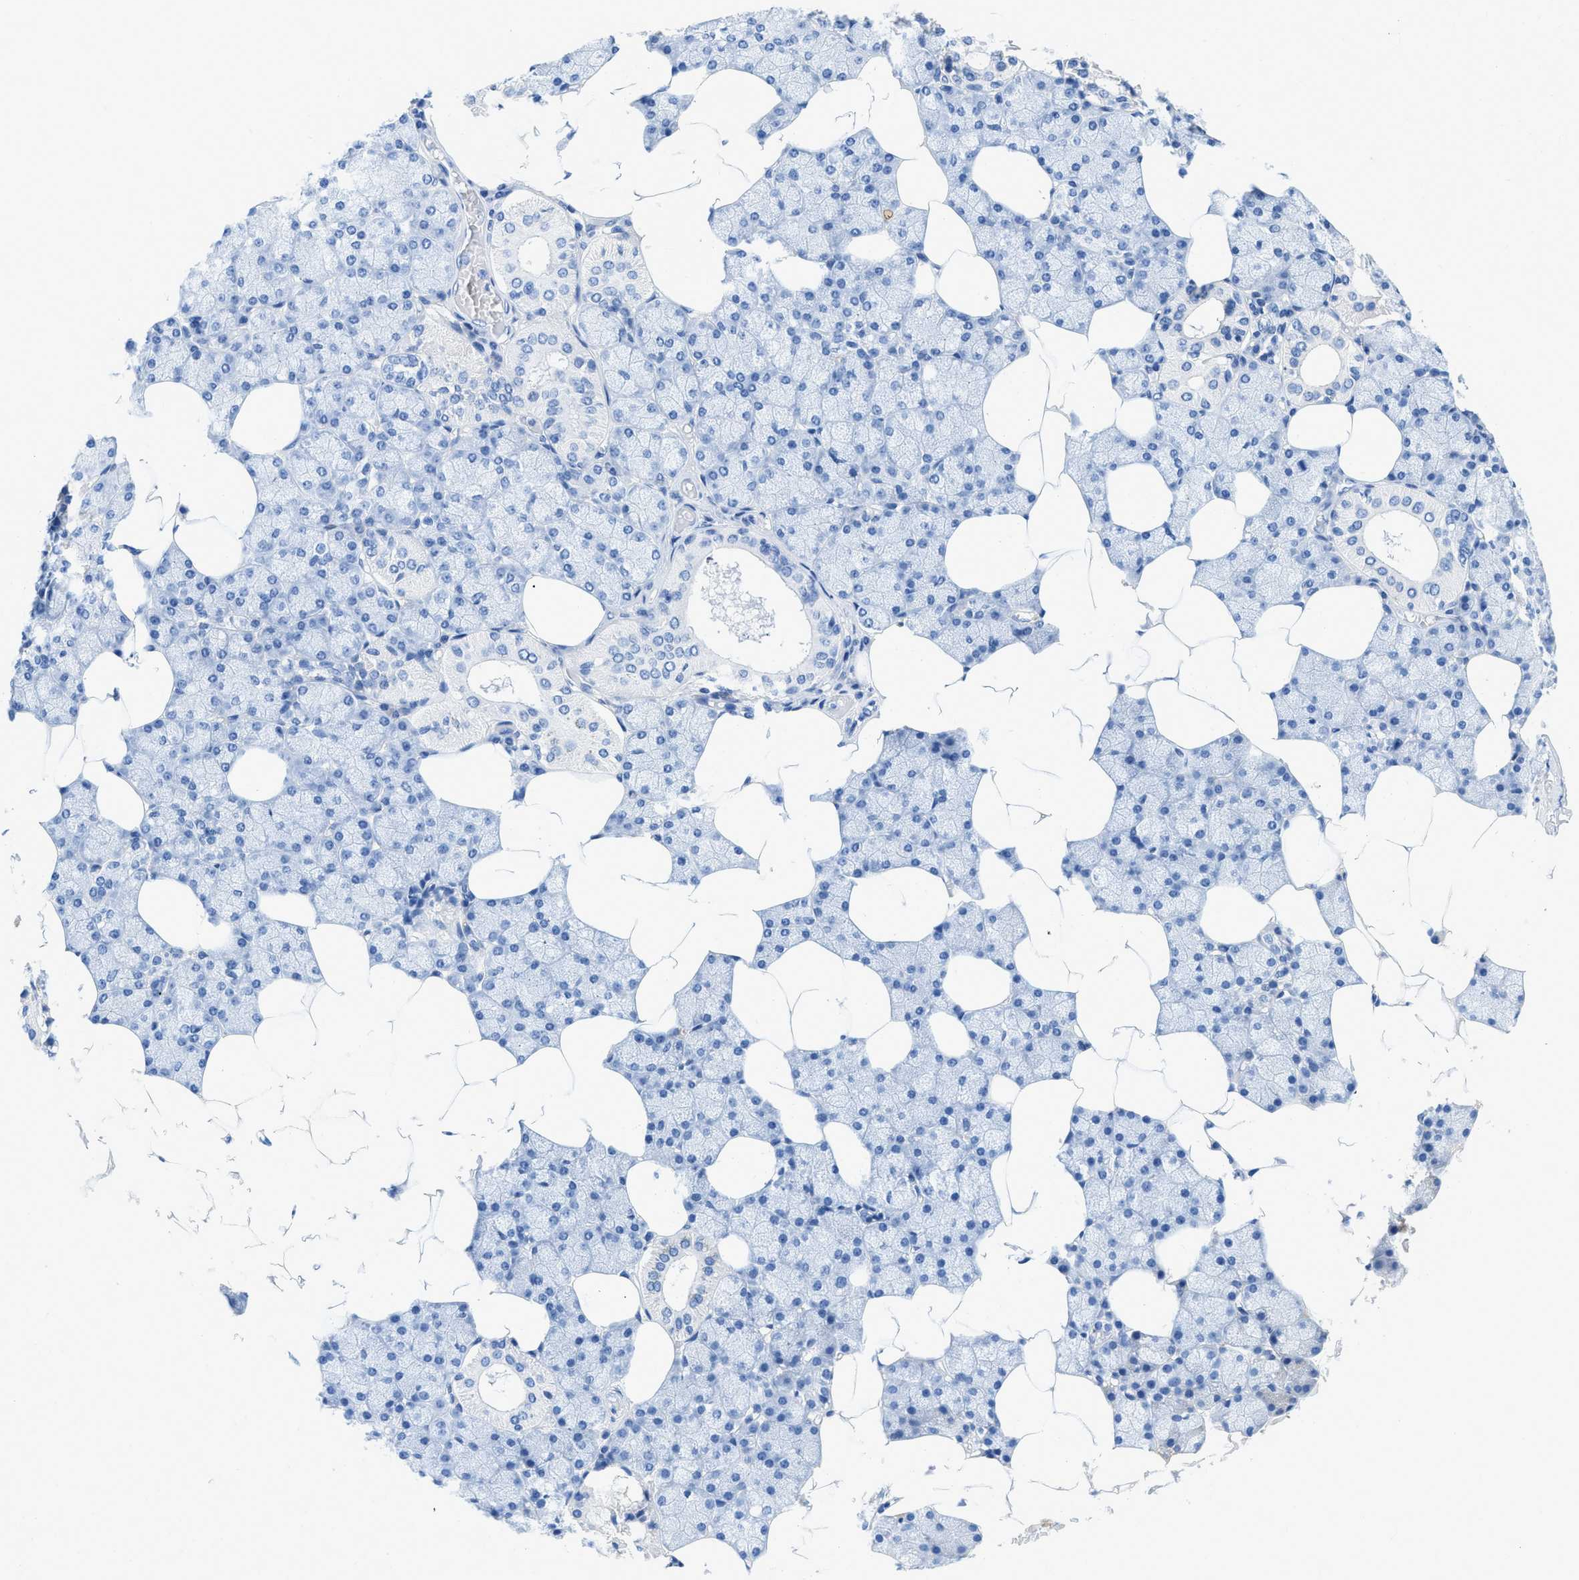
{"staining": {"intensity": "negative", "quantity": "none", "location": "none"}, "tissue": "salivary gland", "cell_type": "Glandular cells", "image_type": "normal", "snomed": [{"axis": "morphology", "description": "Normal tissue, NOS"}, {"axis": "topography", "description": "Salivary gland"}], "caption": "Glandular cells show no significant protein staining in unremarkable salivary gland. (IHC, brightfield microscopy, high magnification).", "gene": "COL3A1", "patient": {"sex": "male", "age": 62}}